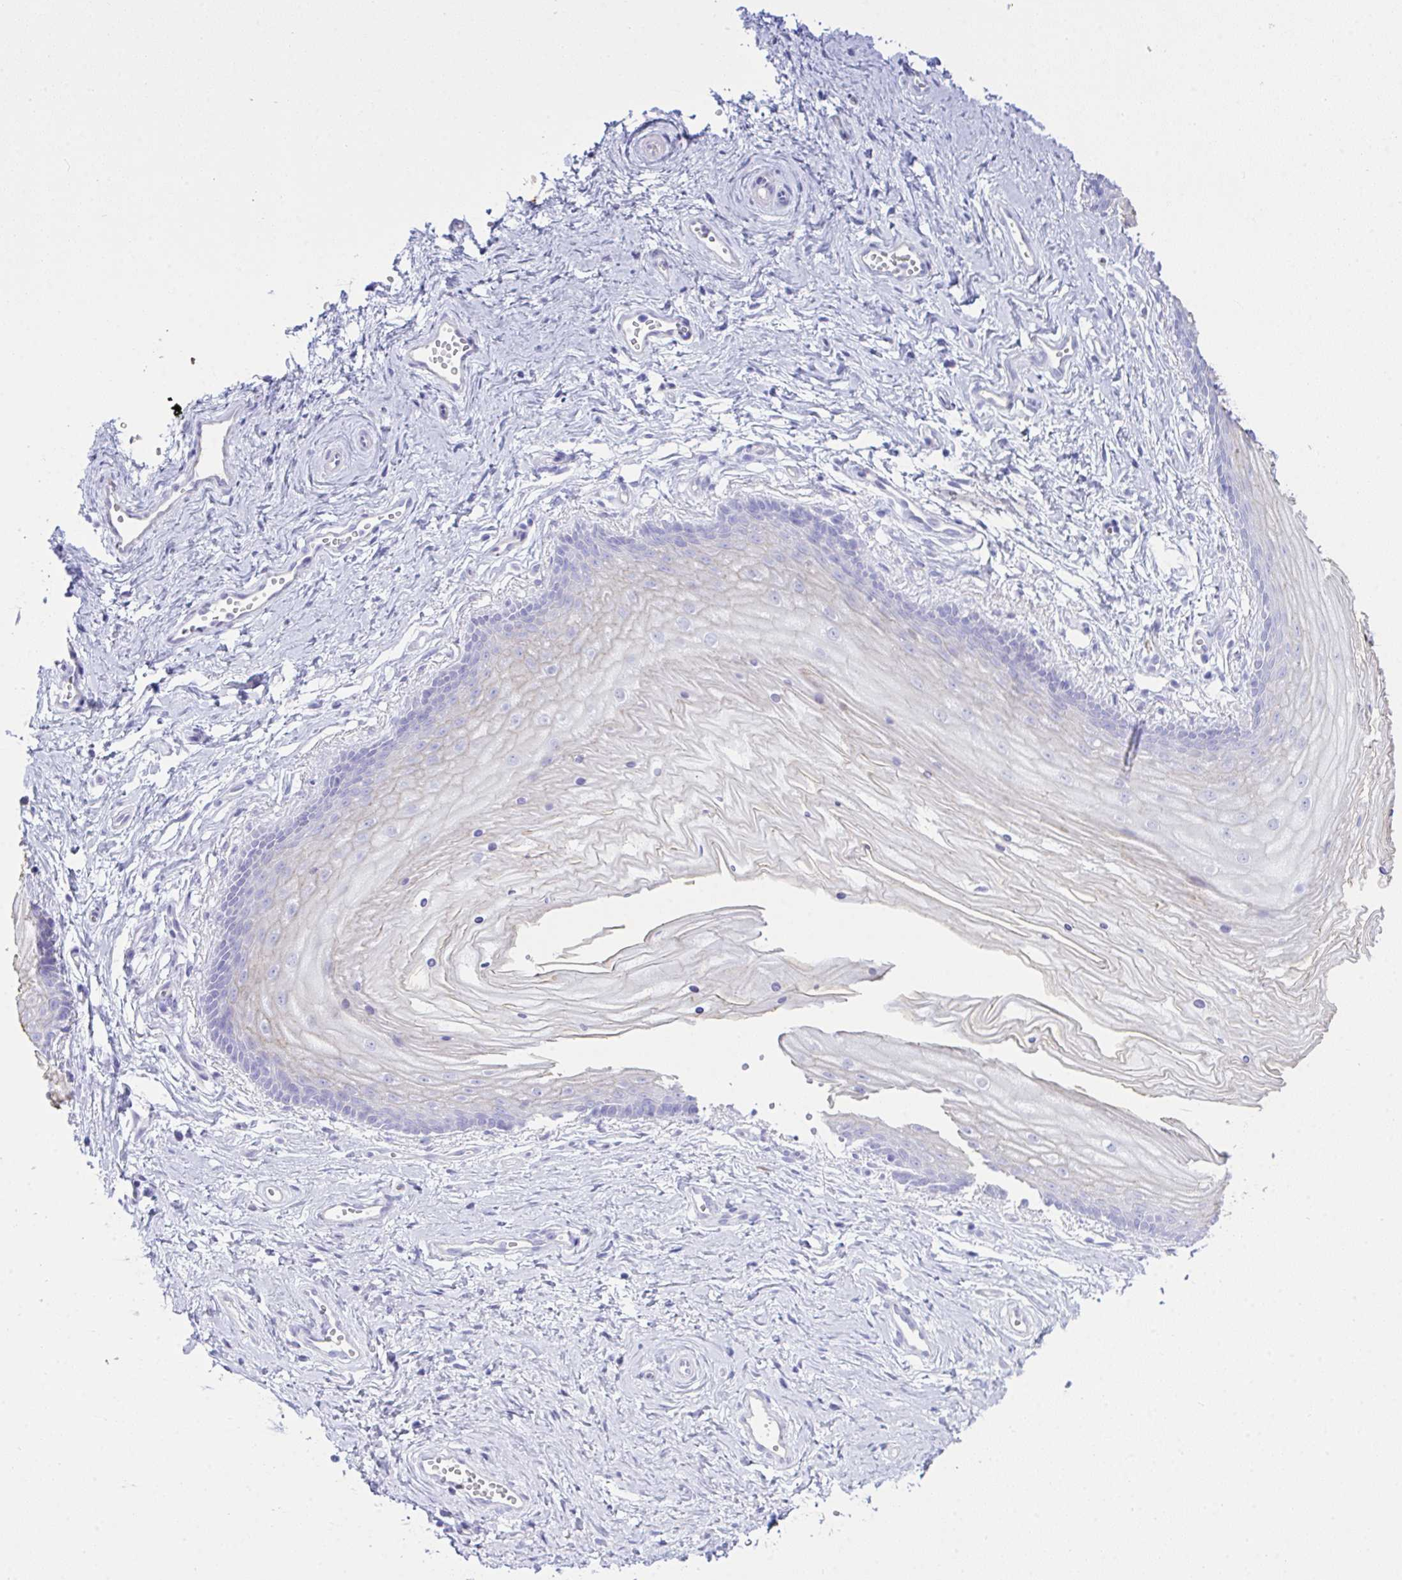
{"staining": {"intensity": "weak", "quantity": "<25%", "location": "cytoplasmic/membranous"}, "tissue": "vagina", "cell_type": "Squamous epithelial cells", "image_type": "normal", "snomed": [{"axis": "morphology", "description": "Normal tissue, NOS"}, {"axis": "topography", "description": "Vagina"}], "caption": "This is a micrograph of immunohistochemistry staining of unremarkable vagina, which shows no staining in squamous epithelial cells.", "gene": "AKR1D1", "patient": {"sex": "female", "age": 38}}